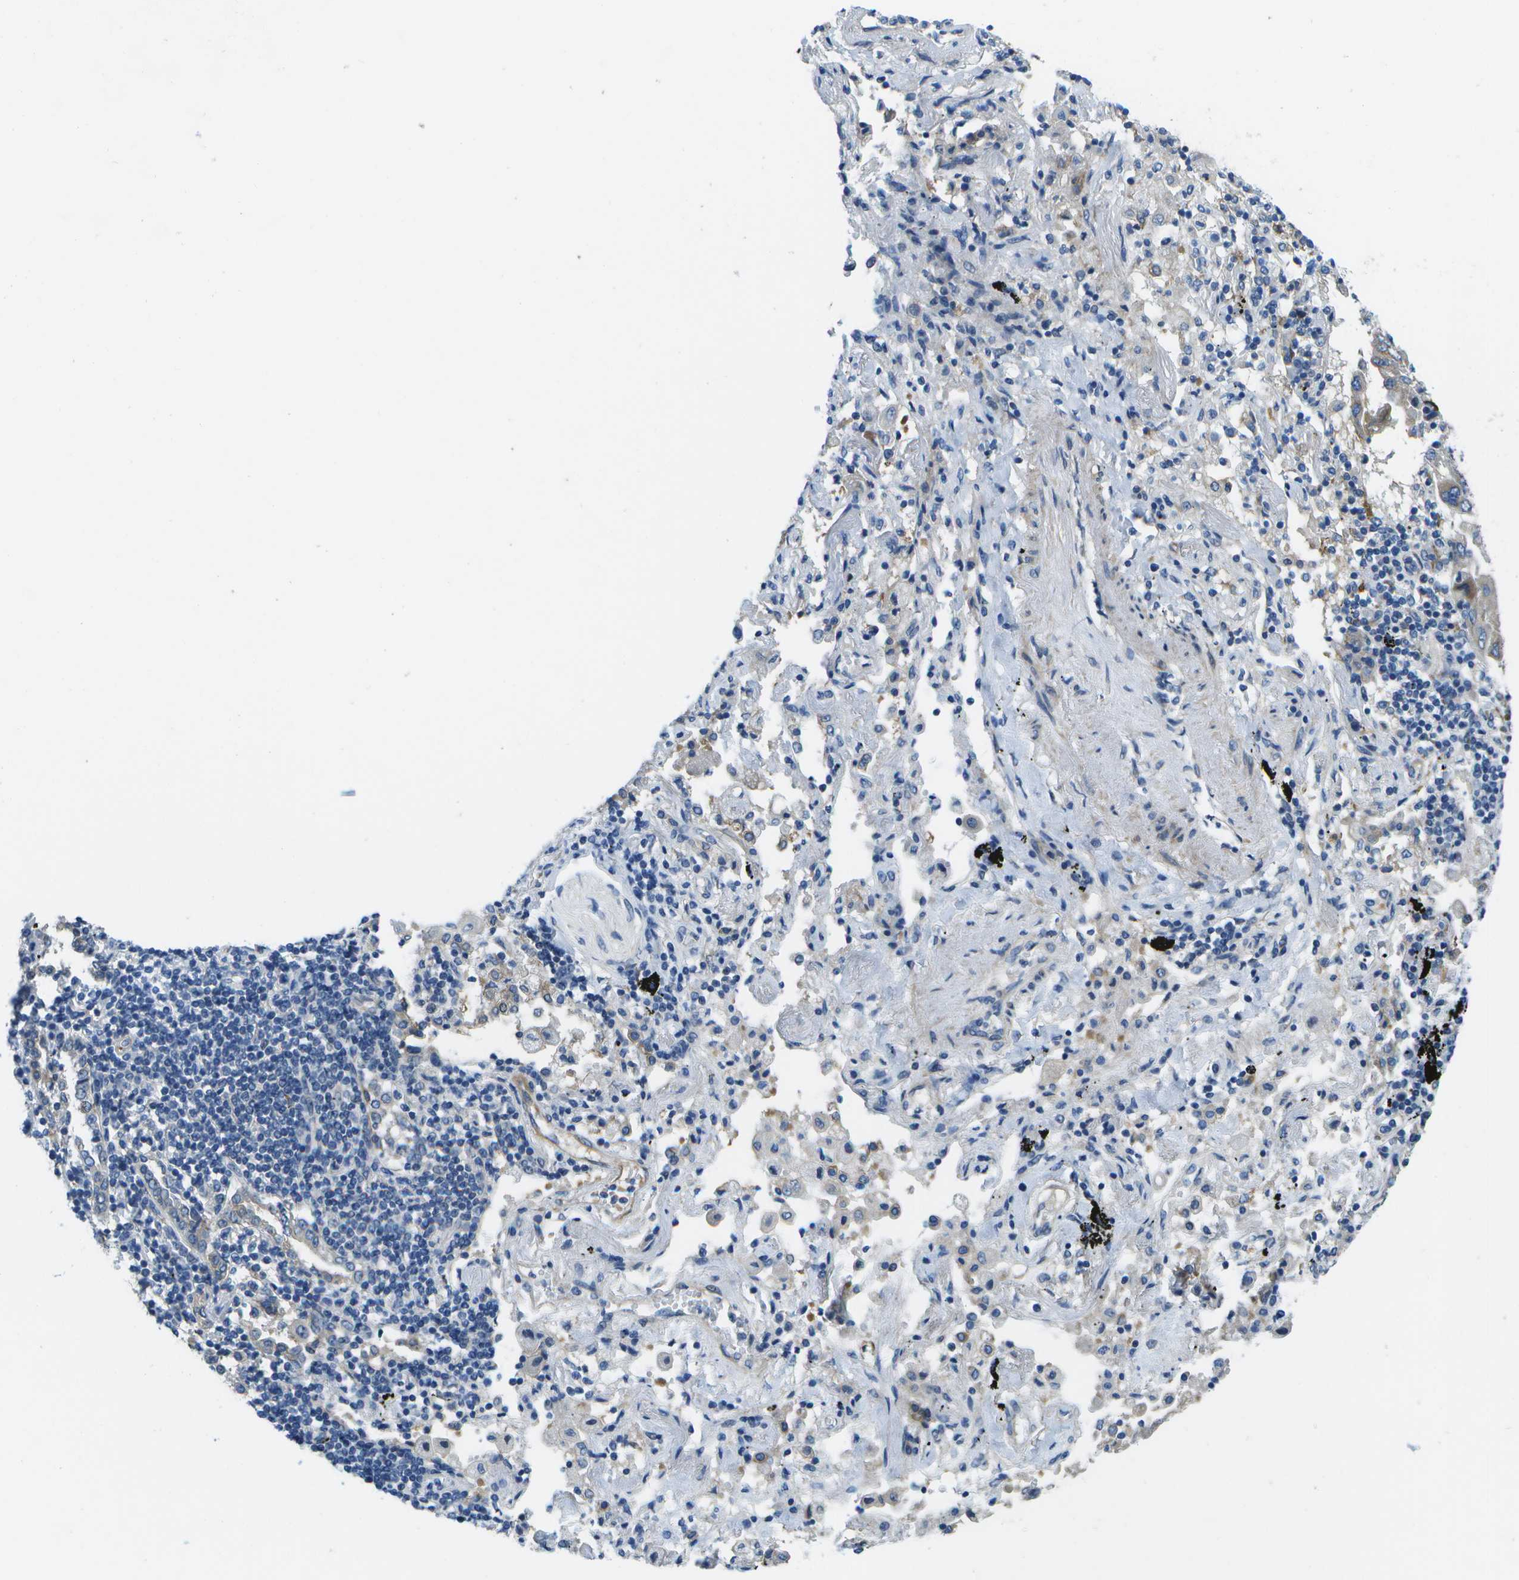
{"staining": {"intensity": "weak", "quantity": "<25%", "location": "cytoplasmic/membranous"}, "tissue": "lung cancer", "cell_type": "Tumor cells", "image_type": "cancer", "snomed": [{"axis": "morphology", "description": "Adenocarcinoma, NOS"}, {"axis": "topography", "description": "Lung"}], "caption": "DAB immunohistochemical staining of lung cancer (adenocarcinoma) reveals no significant expression in tumor cells. The staining is performed using DAB brown chromogen with nuclei counter-stained in using hematoxylin.", "gene": "P3H1", "patient": {"sex": "female", "age": 65}}